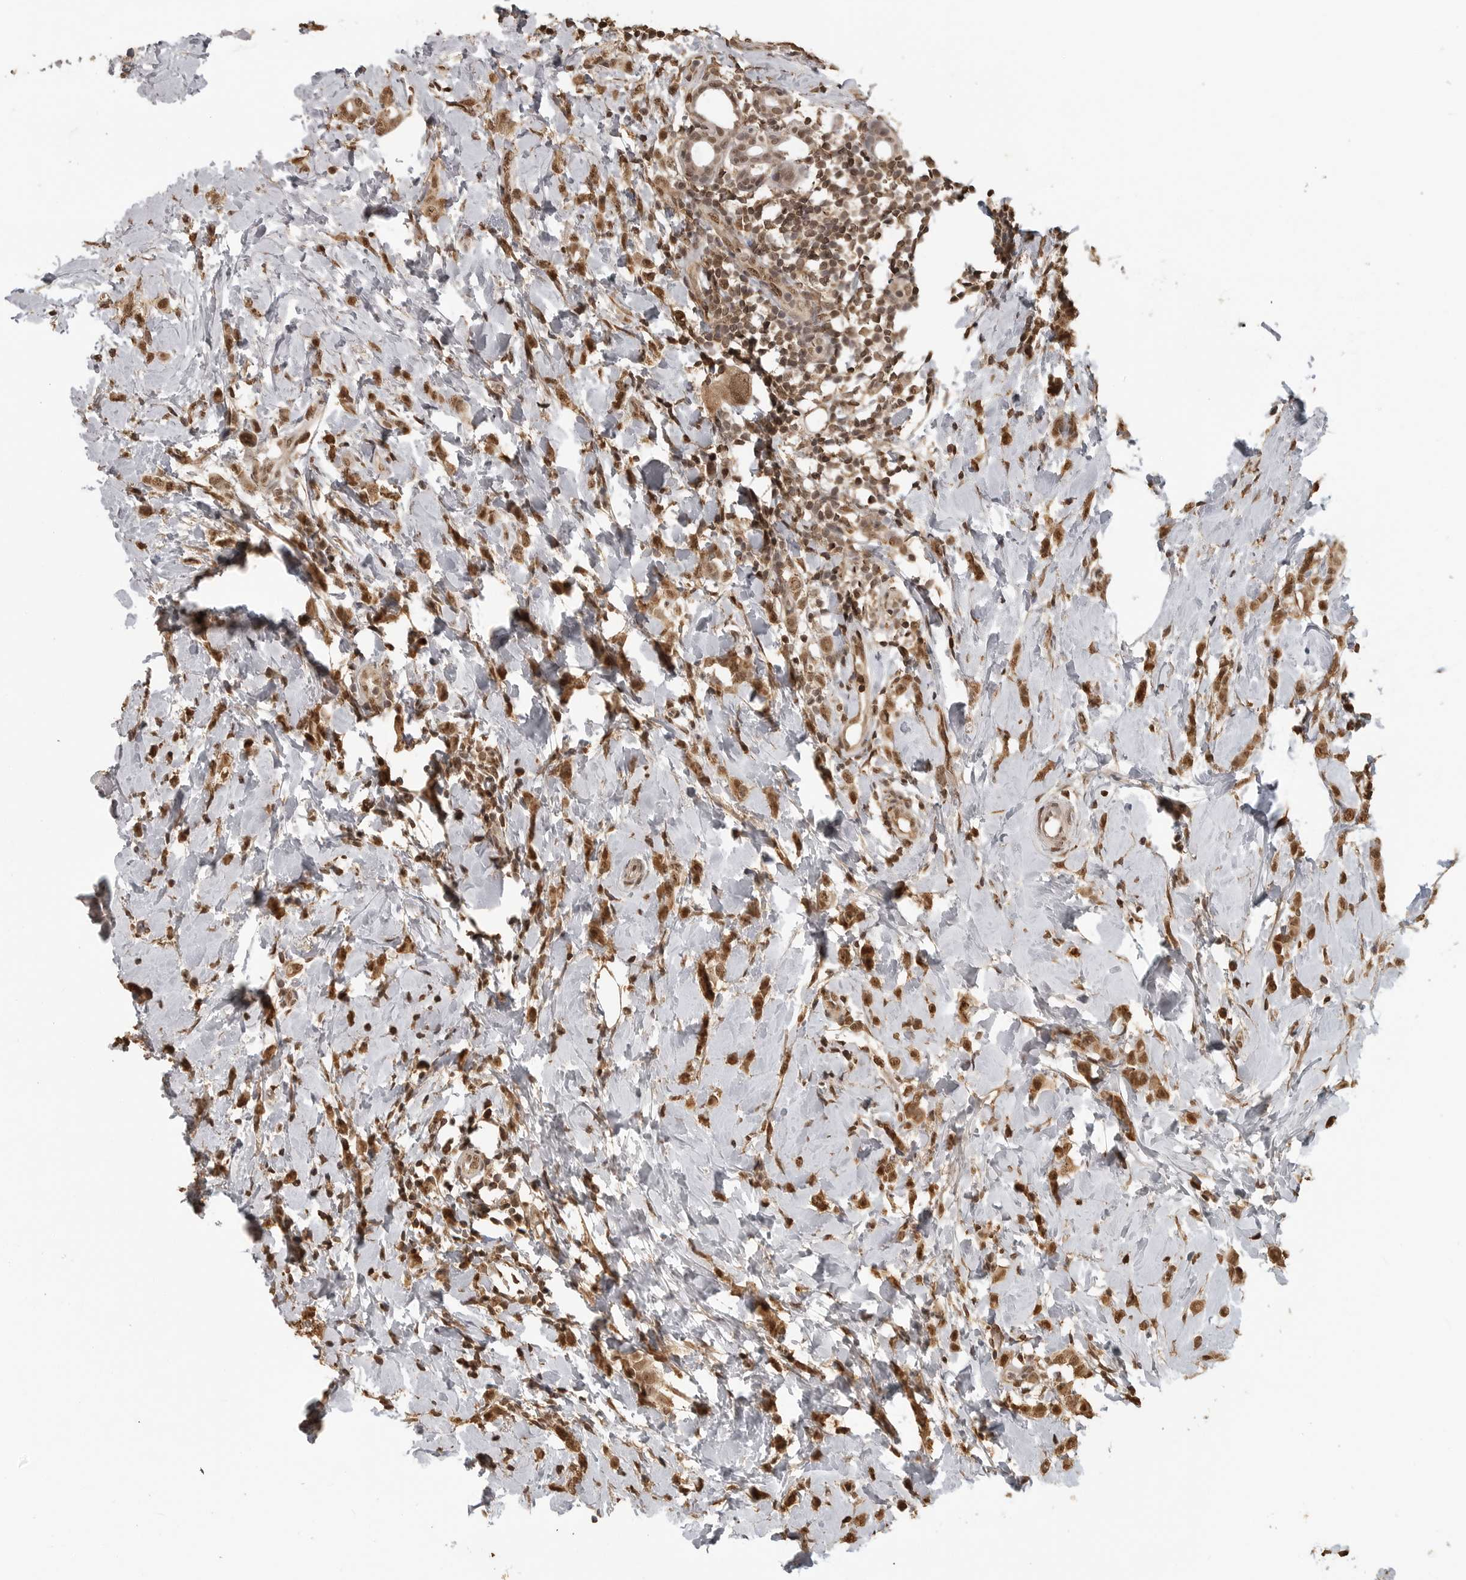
{"staining": {"intensity": "moderate", "quantity": ">75%", "location": "cytoplasmic/membranous,nuclear"}, "tissue": "breast cancer", "cell_type": "Tumor cells", "image_type": "cancer", "snomed": [{"axis": "morphology", "description": "Lobular carcinoma"}, {"axis": "topography", "description": "Breast"}], "caption": "Human lobular carcinoma (breast) stained with a protein marker exhibits moderate staining in tumor cells.", "gene": "CLOCK", "patient": {"sex": "female", "age": 47}}